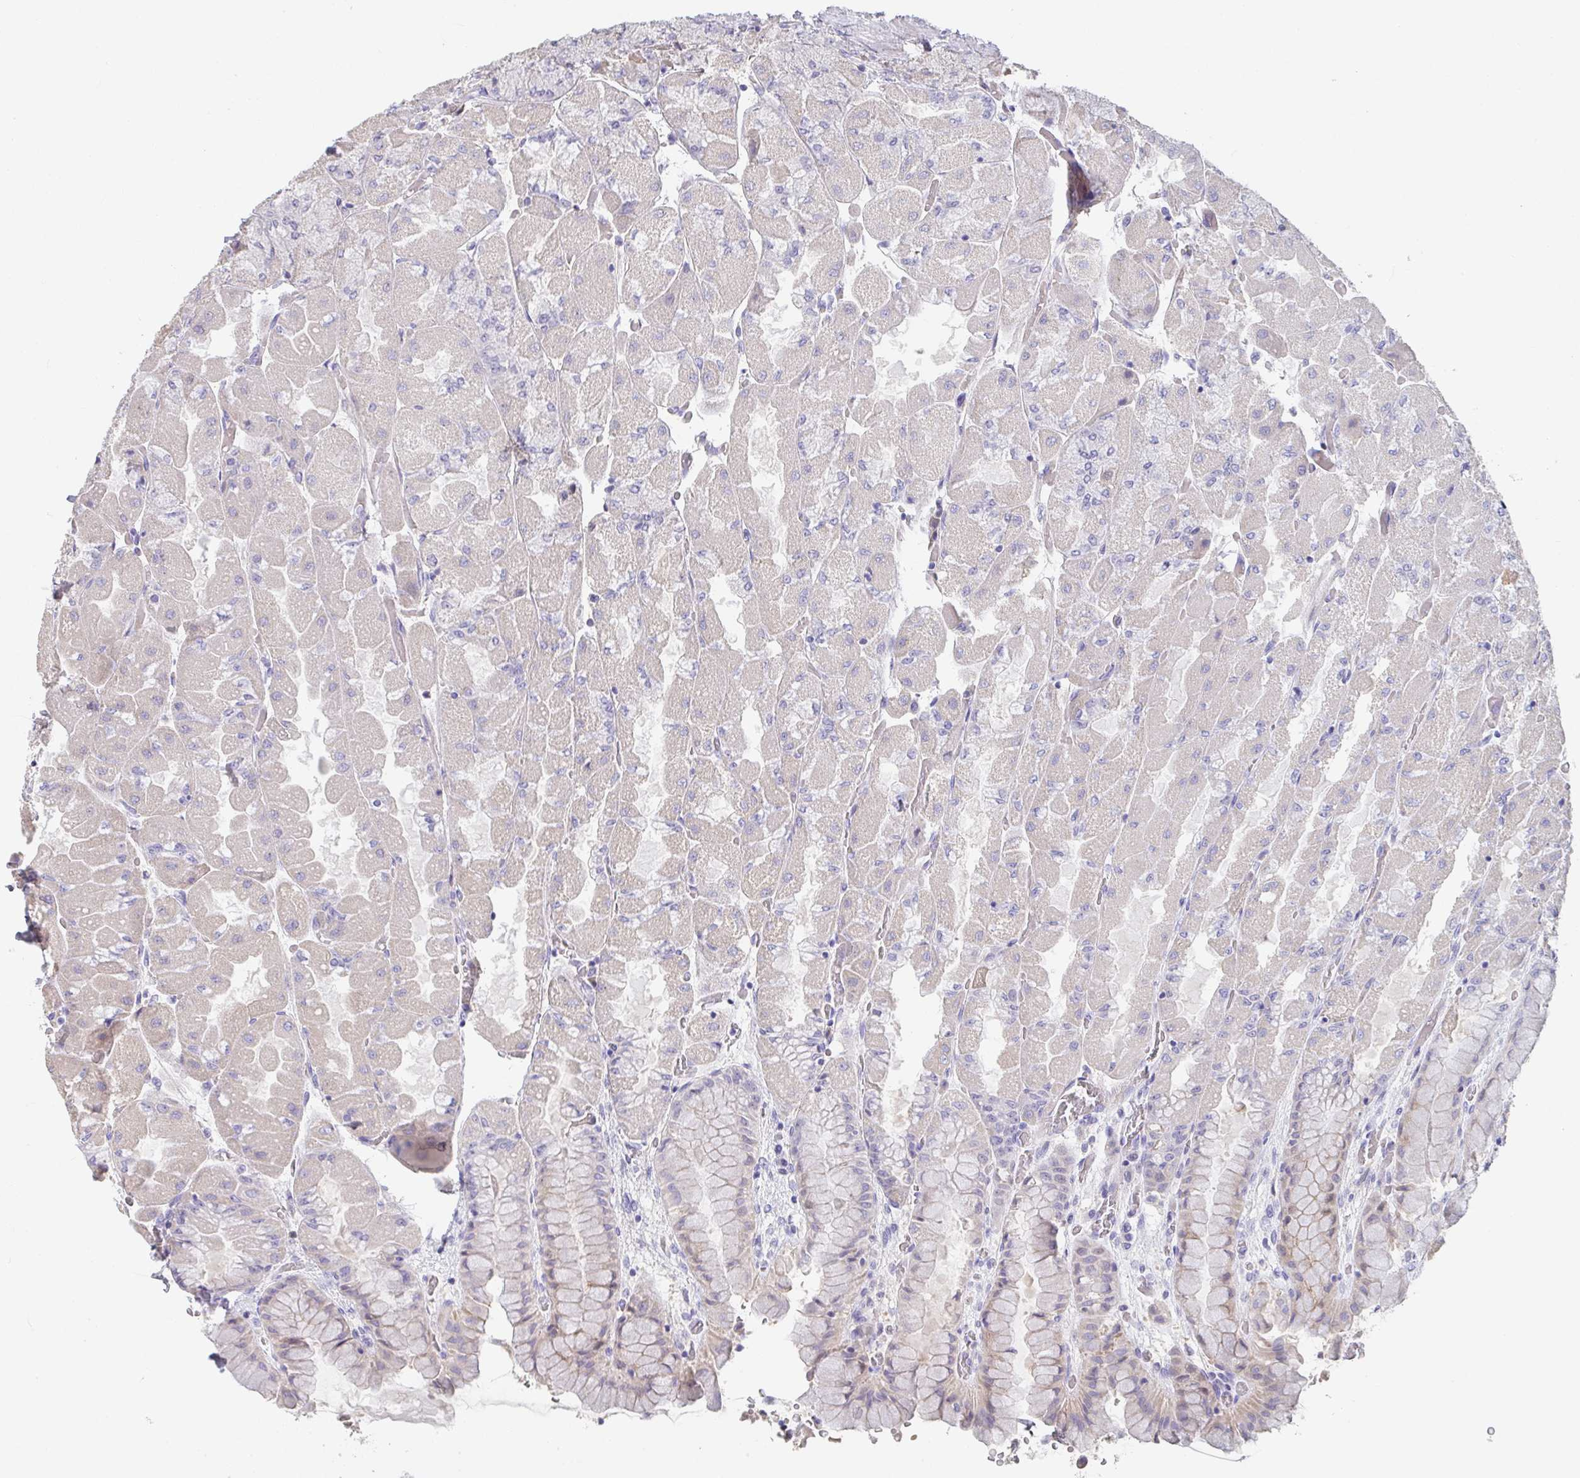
{"staining": {"intensity": "weak", "quantity": "<25%", "location": "cytoplasmic/membranous"}, "tissue": "stomach", "cell_type": "Glandular cells", "image_type": "normal", "snomed": [{"axis": "morphology", "description": "Normal tissue, NOS"}, {"axis": "topography", "description": "Stomach"}], "caption": "High magnification brightfield microscopy of benign stomach stained with DAB (3,3'-diaminobenzidine) (brown) and counterstained with hematoxylin (blue): glandular cells show no significant staining.", "gene": "ANO5", "patient": {"sex": "female", "age": 61}}